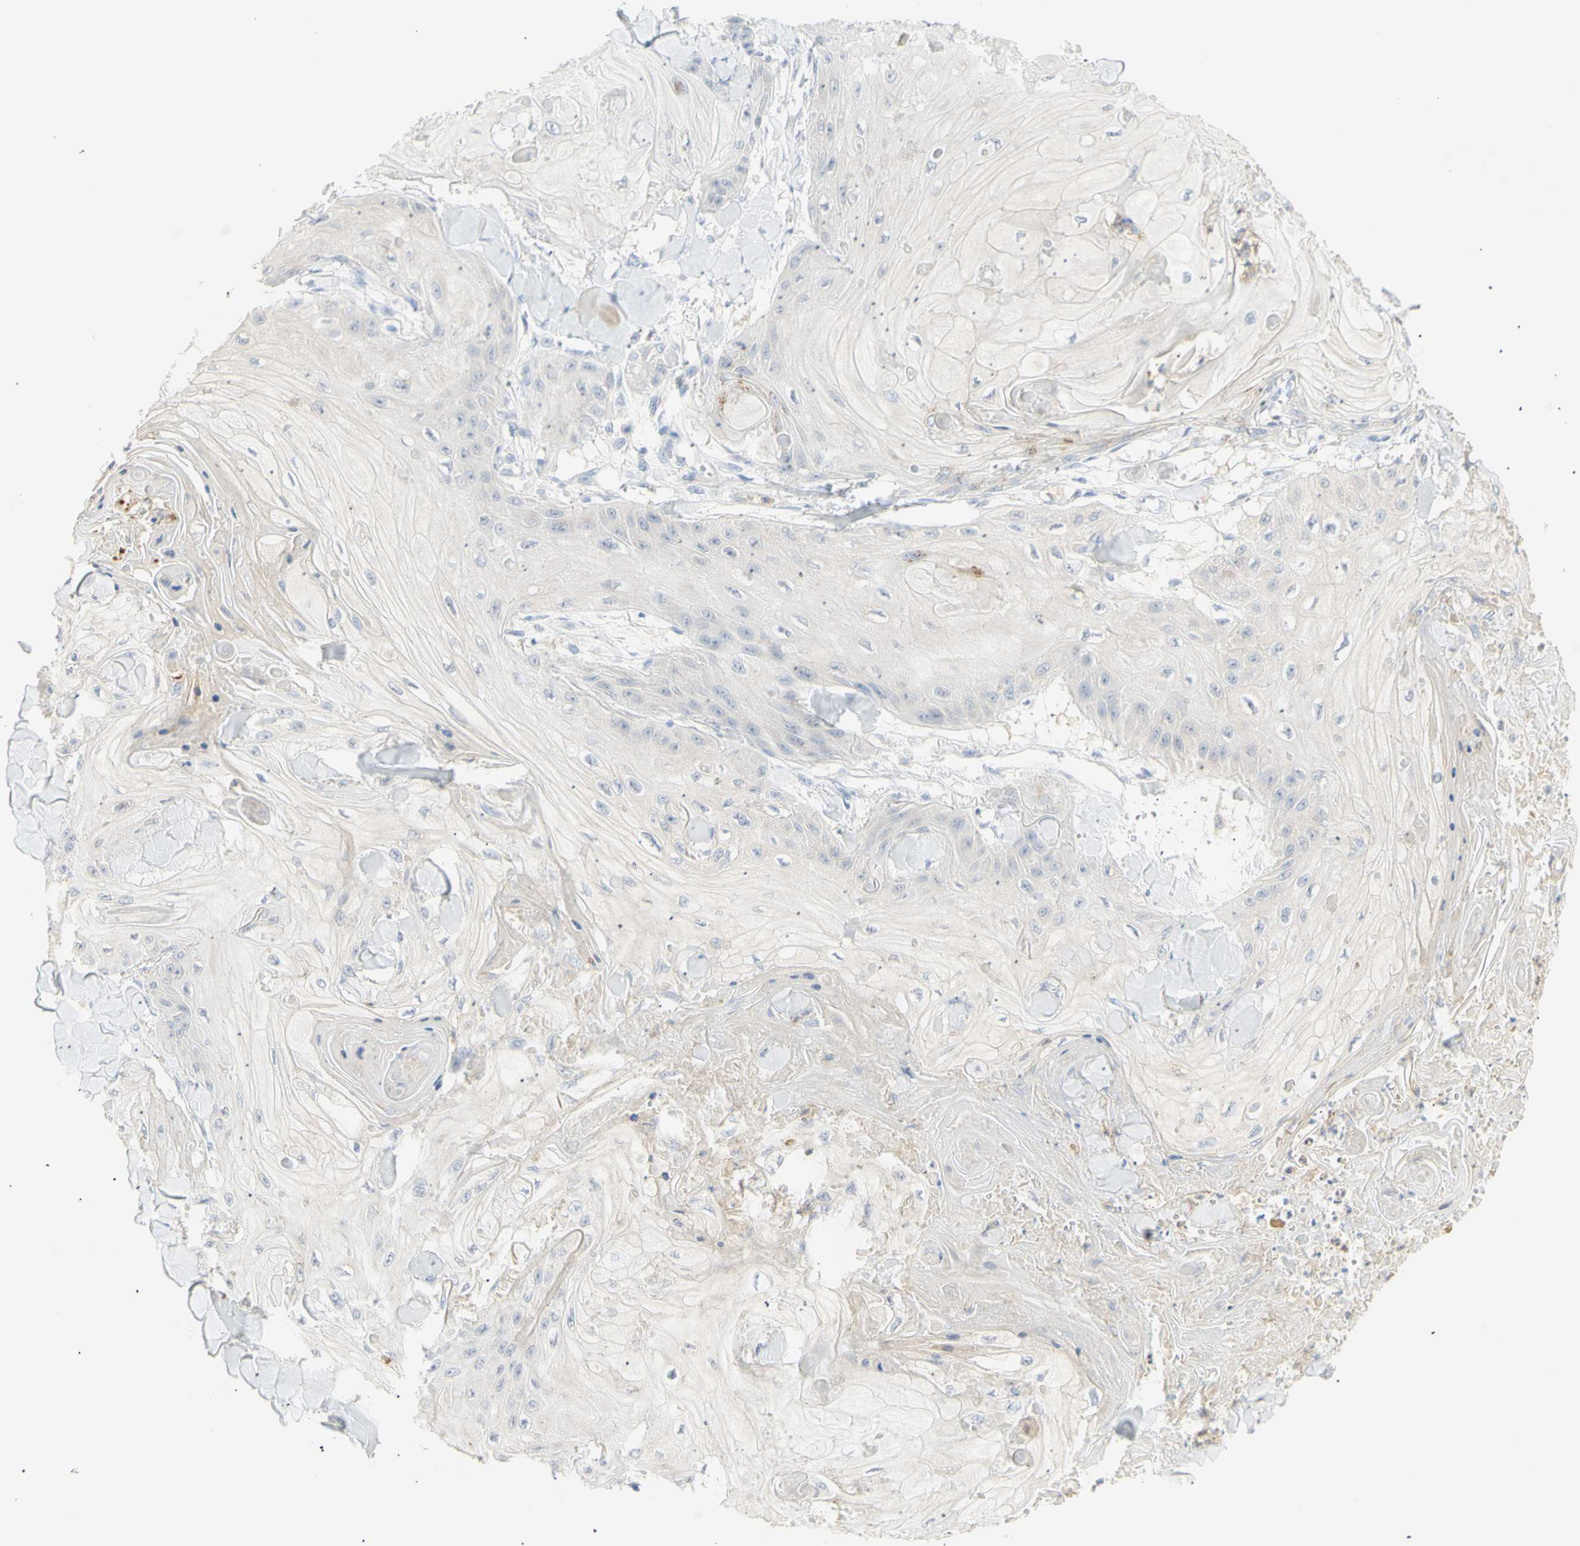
{"staining": {"intensity": "negative", "quantity": "none", "location": "none"}, "tissue": "skin cancer", "cell_type": "Tumor cells", "image_type": "cancer", "snomed": [{"axis": "morphology", "description": "Squamous cell carcinoma, NOS"}, {"axis": "topography", "description": "Skin"}], "caption": "Immunohistochemistry (IHC) photomicrograph of skin cancer stained for a protein (brown), which displays no staining in tumor cells.", "gene": "B4GALNT3", "patient": {"sex": "male", "age": 74}}